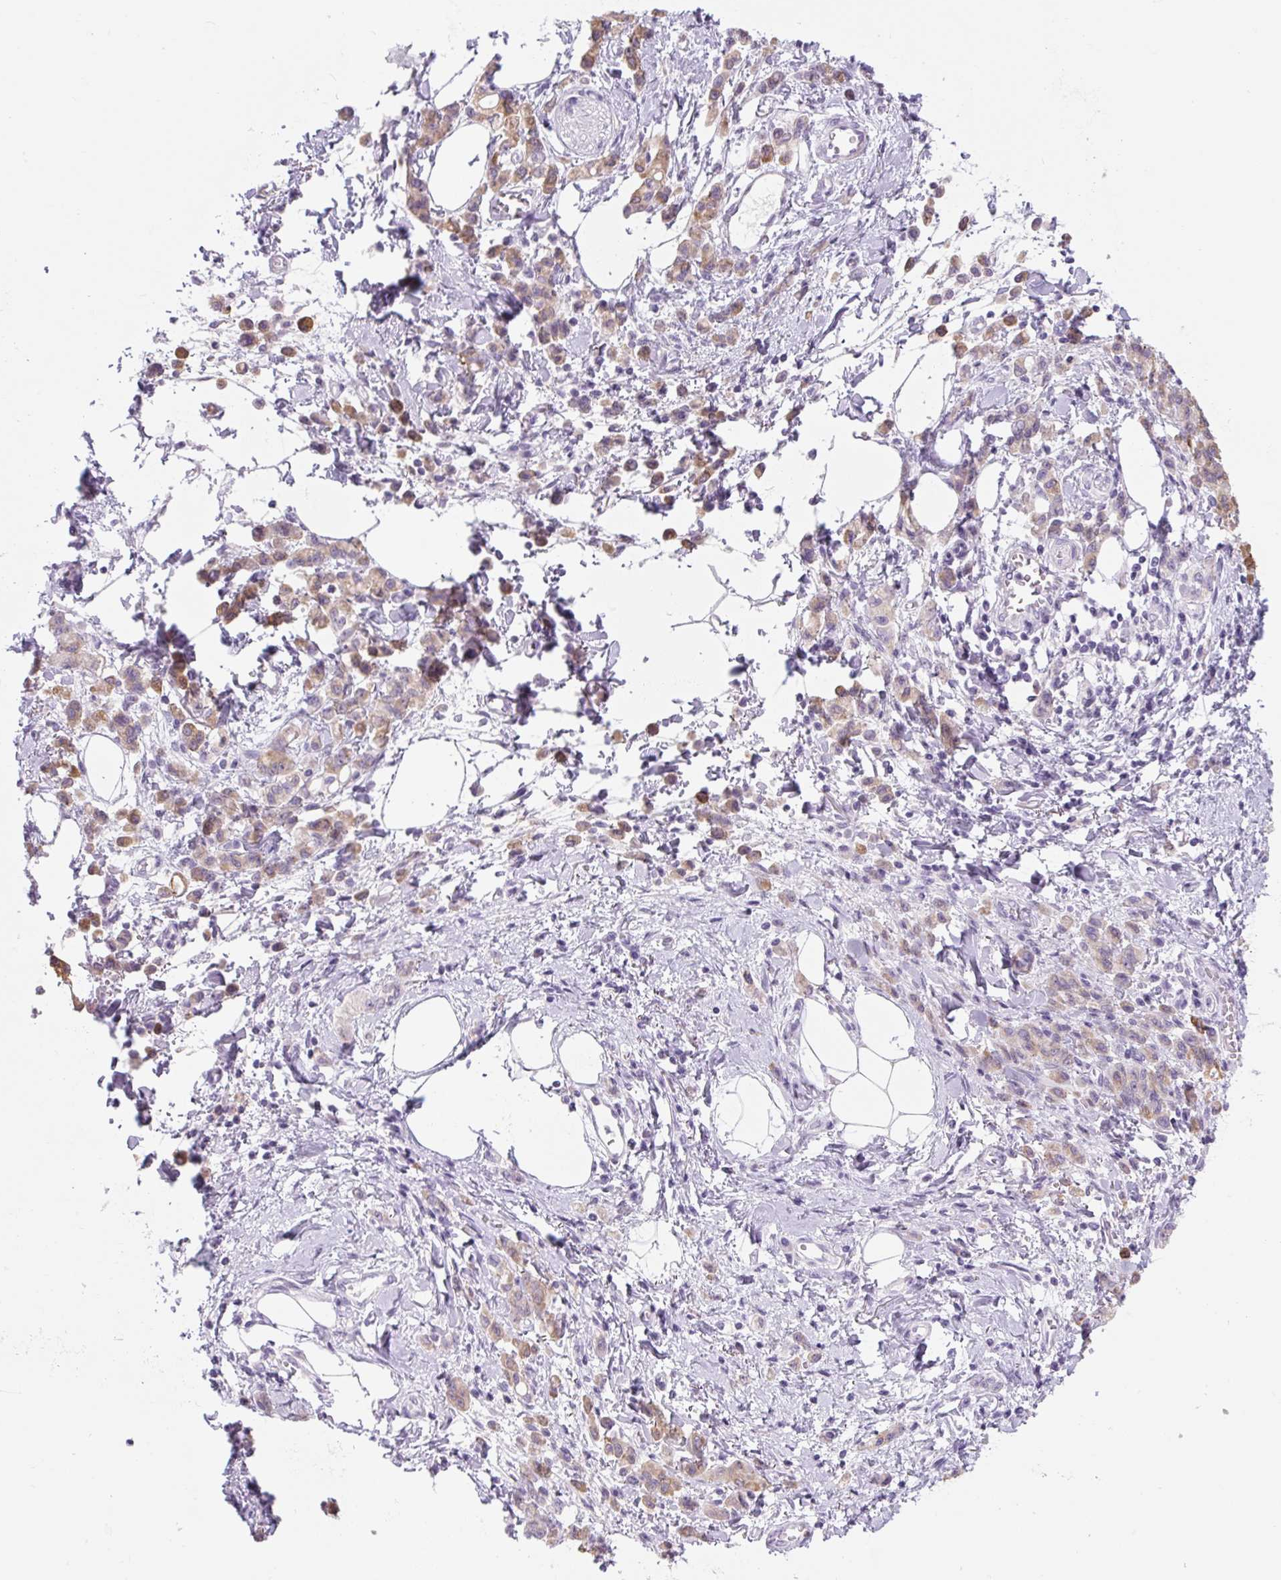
{"staining": {"intensity": "moderate", "quantity": ">75%", "location": "cytoplasmic/membranous"}, "tissue": "stomach cancer", "cell_type": "Tumor cells", "image_type": "cancer", "snomed": [{"axis": "morphology", "description": "Adenocarcinoma, NOS"}, {"axis": "topography", "description": "Stomach"}], "caption": "Protein staining demonstrates moderate cytoplasmic/membranous staining in about >75% of tumor cells in stomach cancer.", "gene": "COL9A2", "patient": {"sex": "male", "age": 77}}